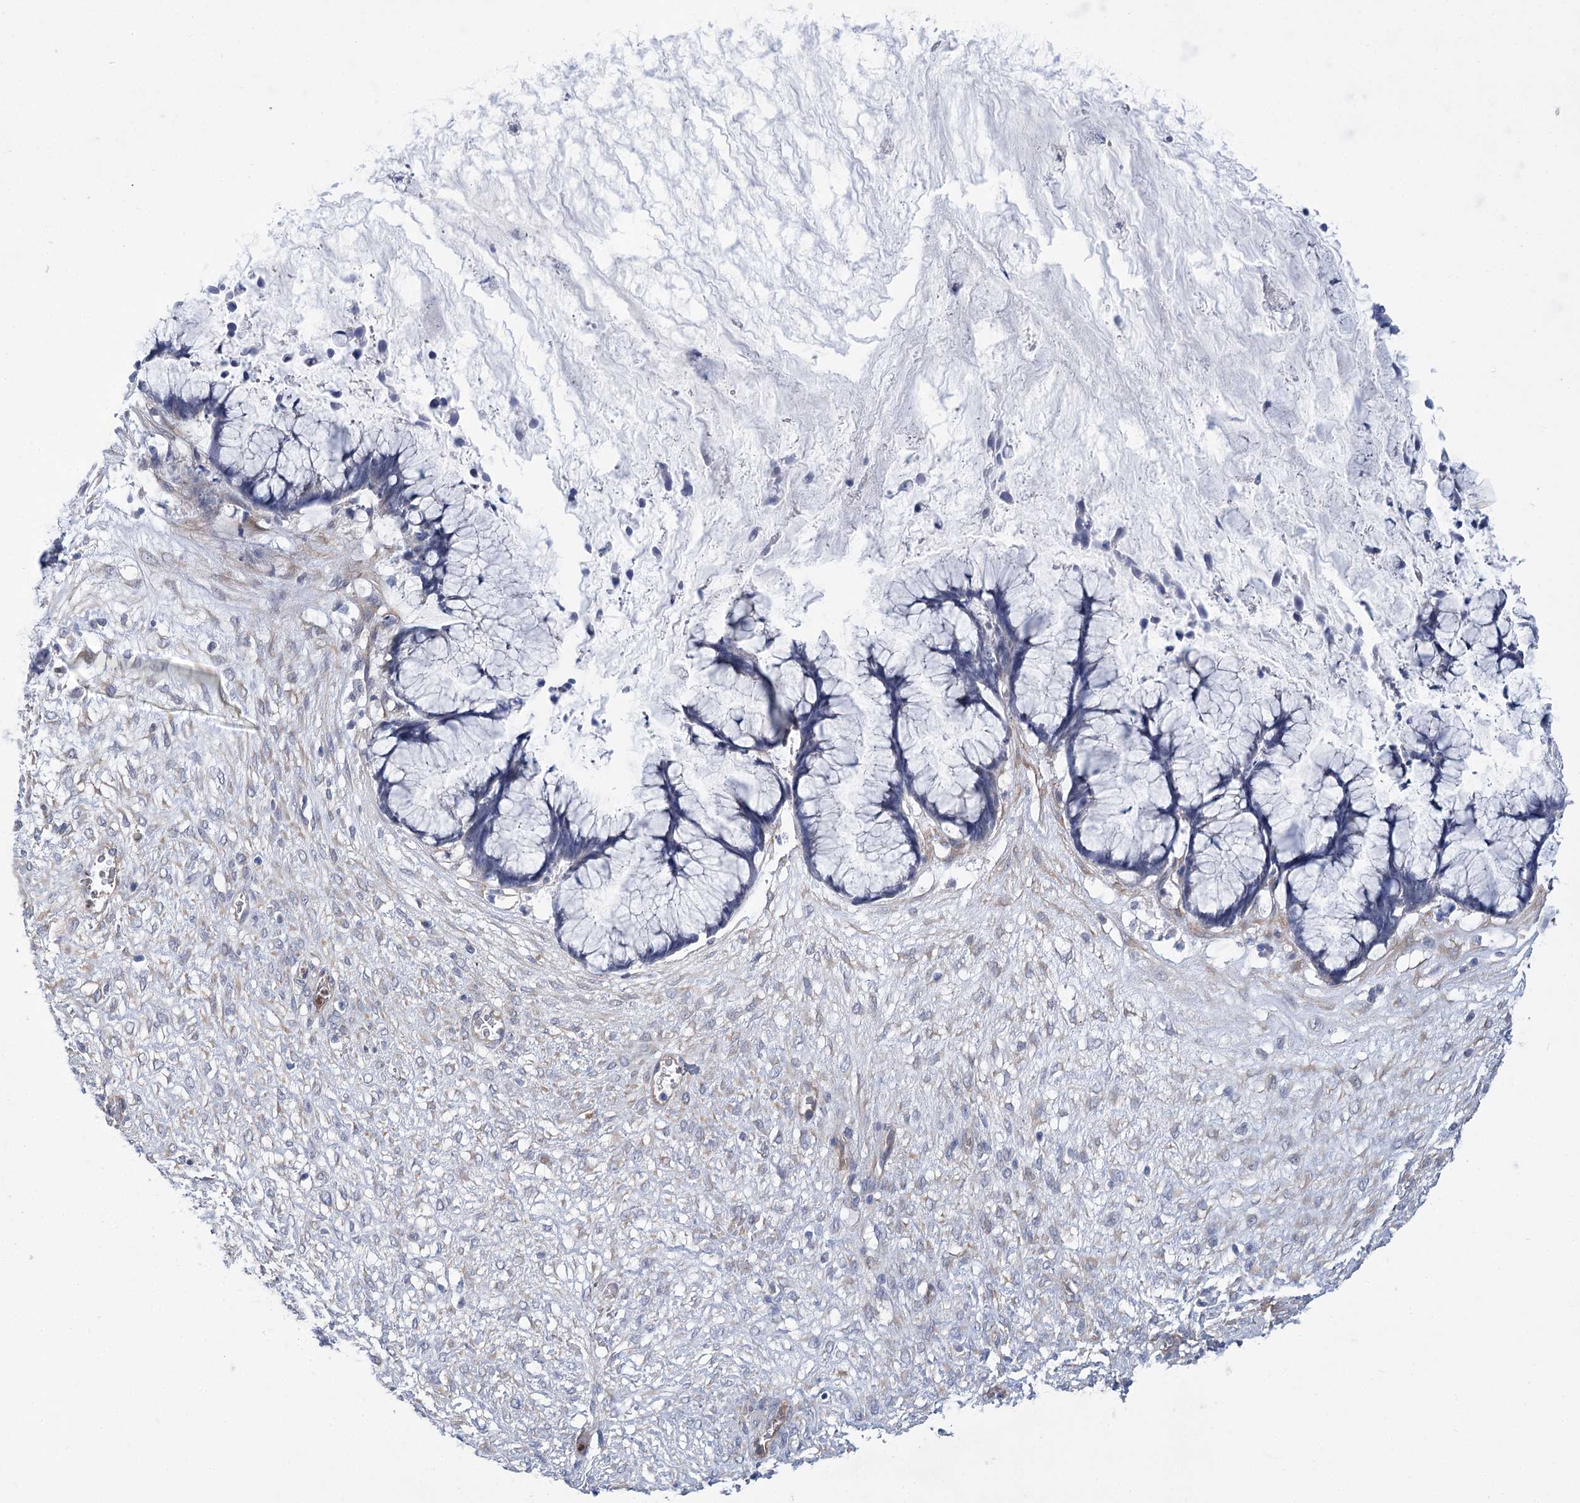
{"staining": {"intensity": "negative", "quantity": "none", "location": "none"}, "tissue": "ovarian cancer", "cell_type": "Tumor cells", "image_type": "cancer", "snomed": [{"axis": "morphology", "description": "Cystadenocarcinoma, mucinous, NOS"}, {"axis": "topography", "description": "Ovary"}], "caption": "Immunohistochemistry photomicrograph of neoplastic tissue: human ovarian cancer (mucinous cystadenocarcinoma) stained with DAB (3,3'-diaminobenzidine) exhibits no significant protein positivity in tumor cells.", "gene": "THAP6", "patient": {"sex": "female", "age": 42}}